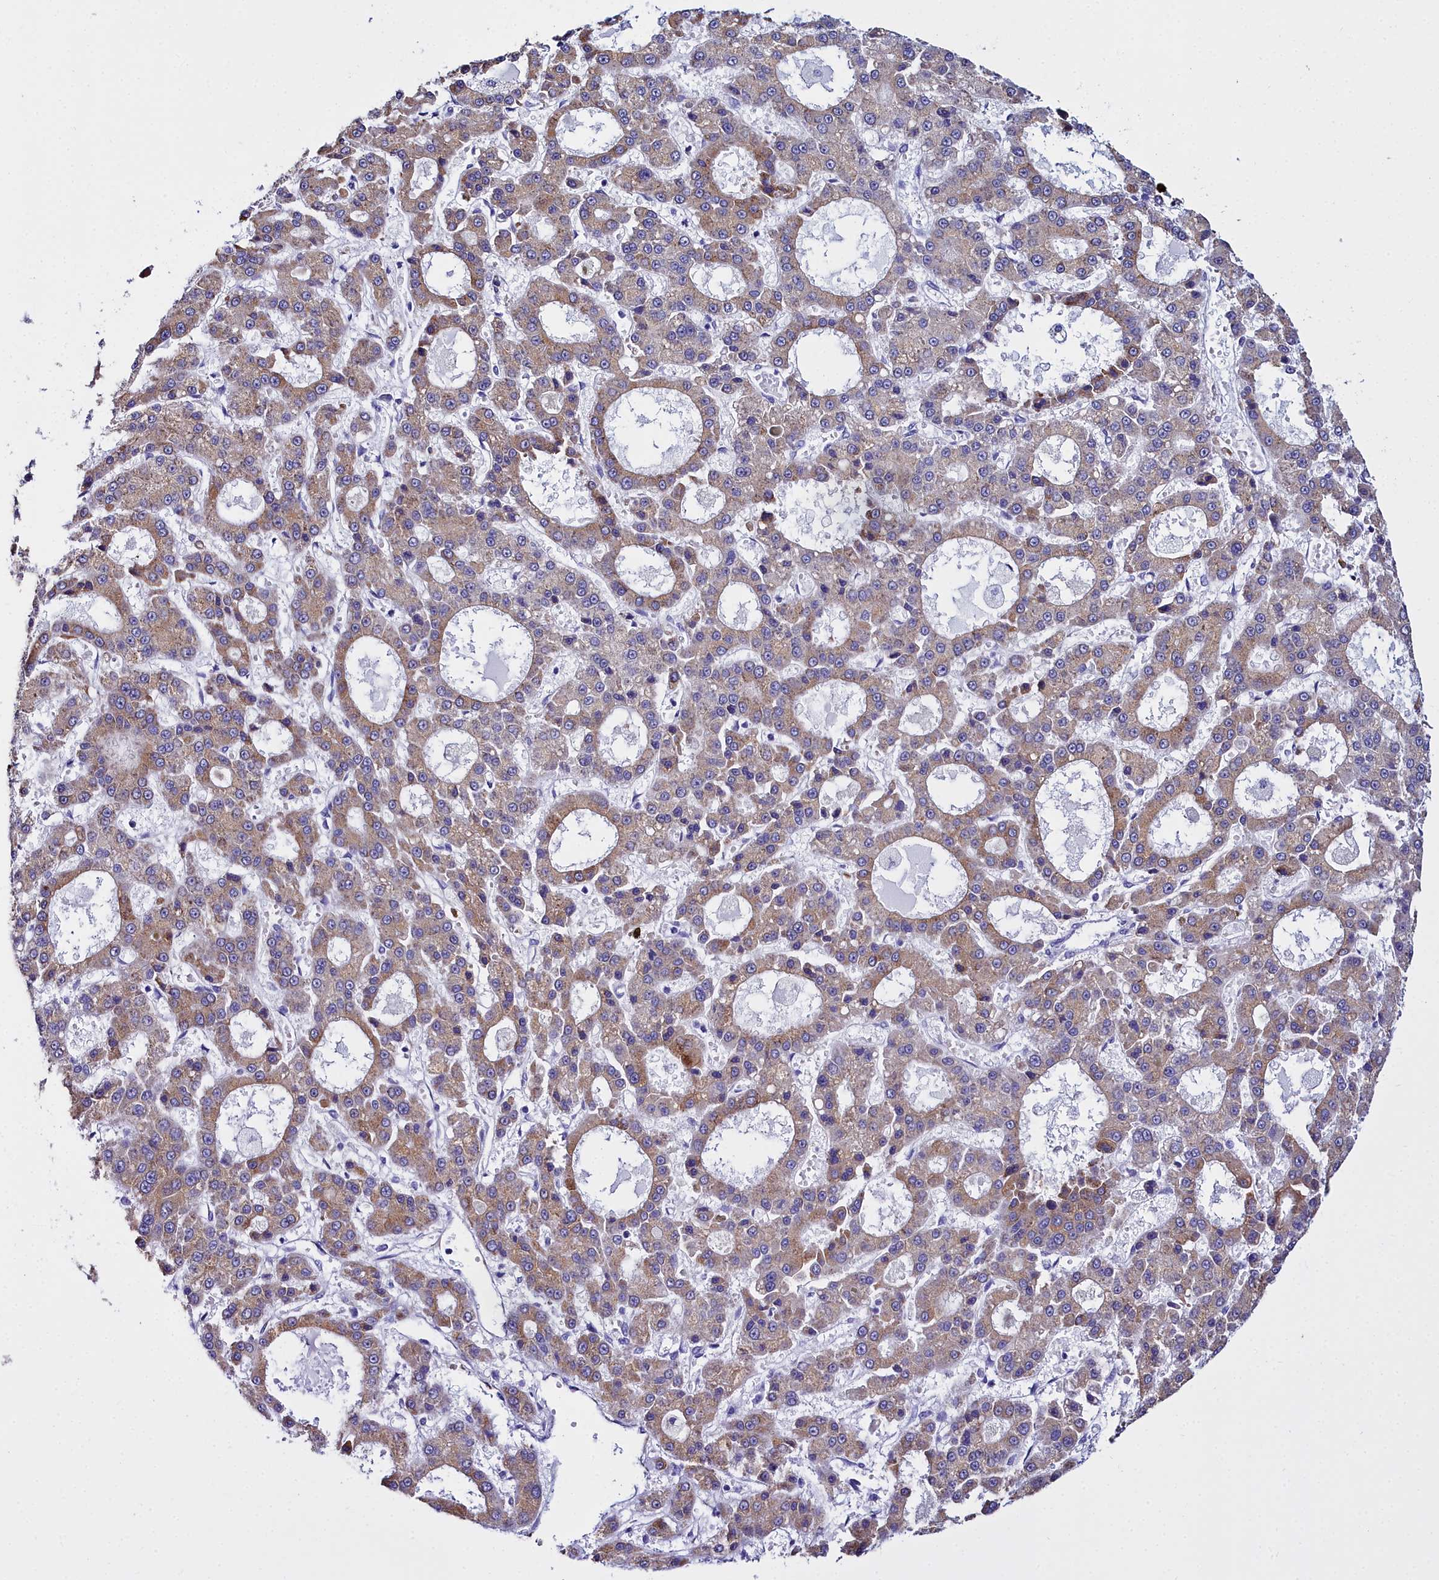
{"staining": {"intensity": "weak", "quantity": ">75%", "location": "cytoplasmic/membranous"}, "tissue": "liver cancer", "cell_type": "Tumor cells", "image_type": "cancer", "snomed": [{"axis": "morphology", "description": "Carcinoma, Hepatocellular, NOS"}, {"axis": "topography", "description": "Liver"}], "caption": "Liver cancer (hepatocellular carcinoma) tissue demonstrates weak cytoplasmic/membranous staining in about >75% of tumor cells Immunohistochemistry (ihc) stains the protein of interest in brown and the nuclei are stained blue.", "gene": "TXNDC5", "patient": {"sex": "male", "age": 70}}